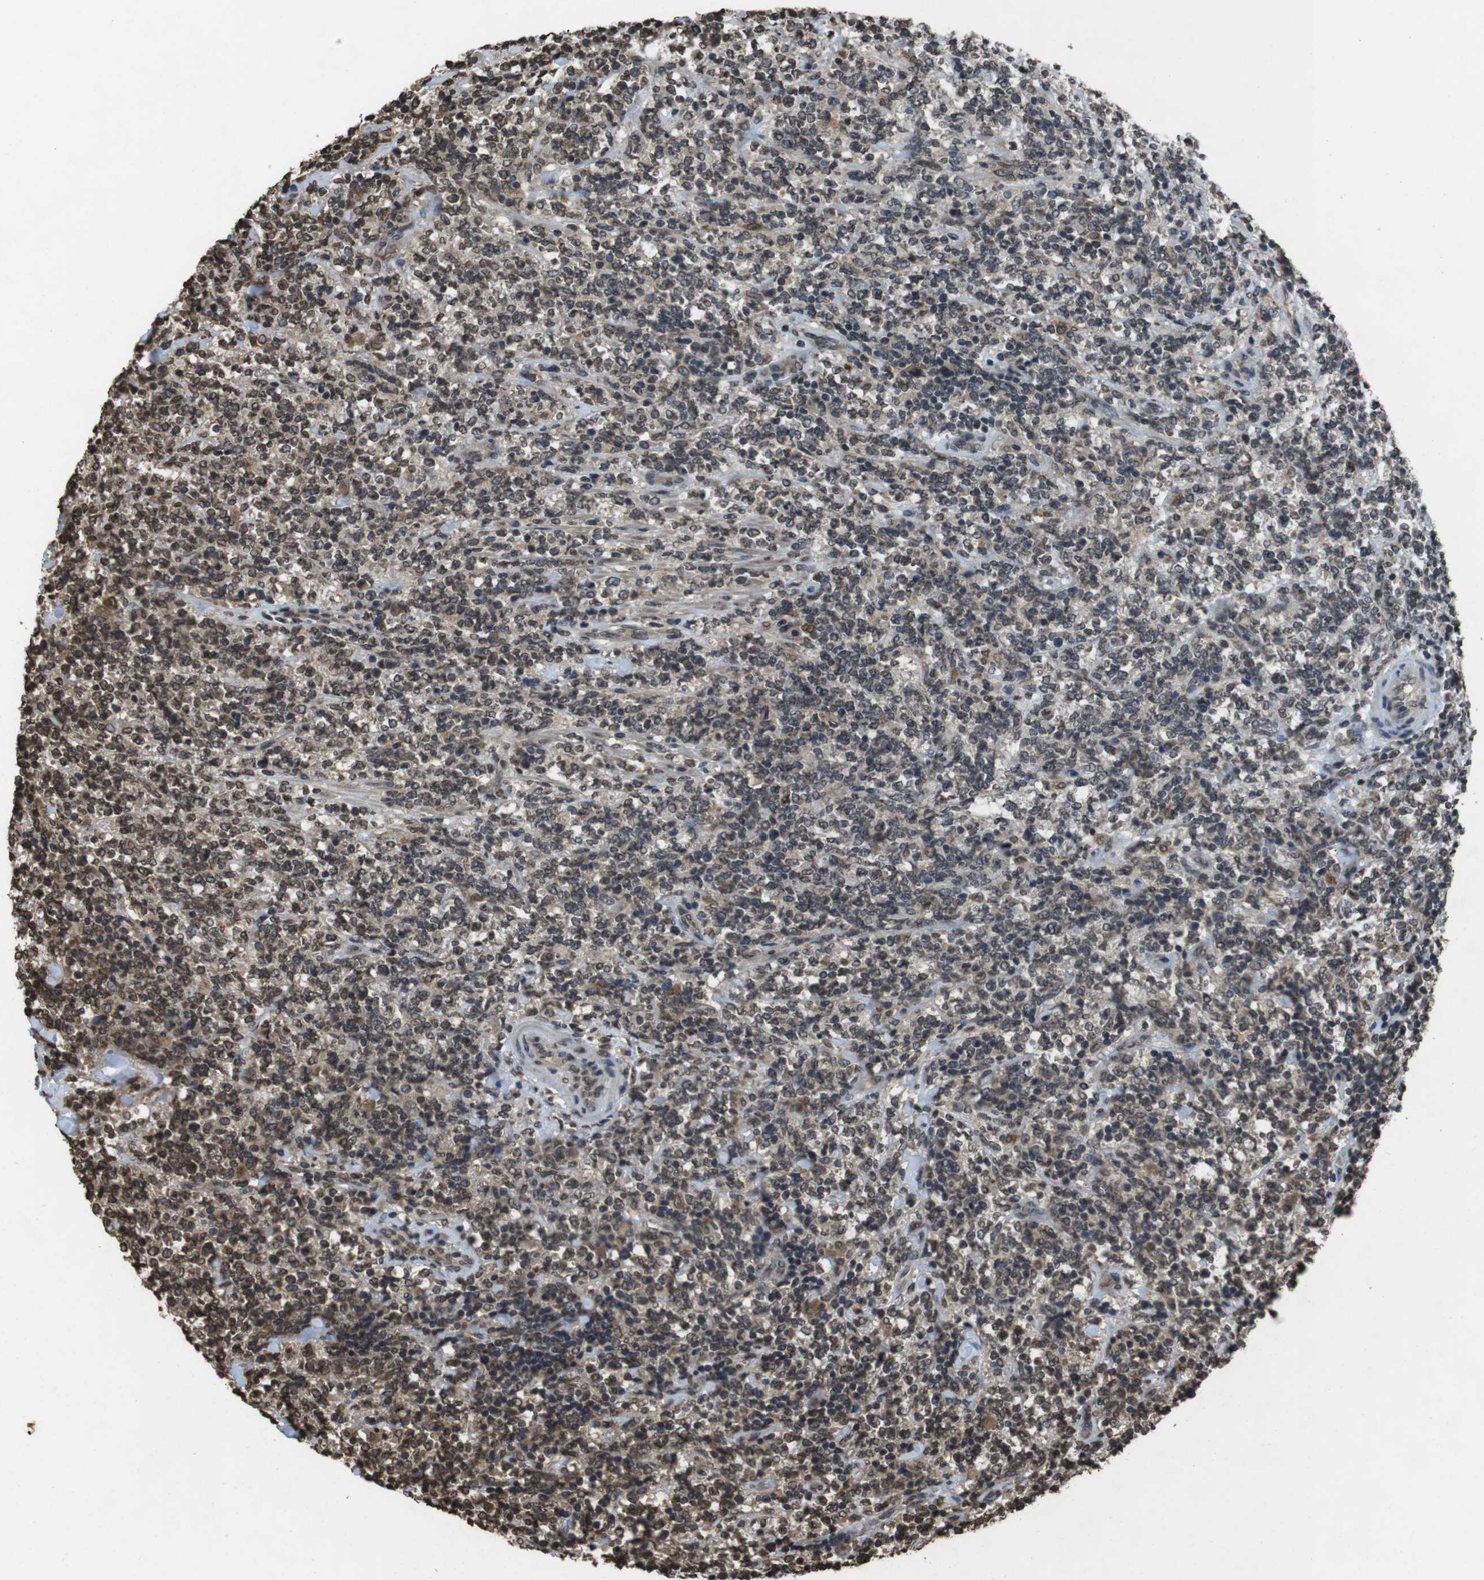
{"staining": {"intensity": "moderate", "quantity": "25%-75%", "location": "nuclear"}, "tissue": "lymphoma", "cell_type": "Tumor cells", "image_type": "cancer", "snomed": [{"axis": "morphology", "description": "Malignant lymphoma, non-Hodgkin's type, High grade"}, {"axis": "topography", "description": "Soft tissue"}], "caption": "A micrograph of human high-grade malignant lymphoma, non-Hodgkin's type stained for a protein exhibits moderate nuclear brown staining in tumor cells.", "gene": "MAF", "patient": {"sex": "male", "age": 18}}